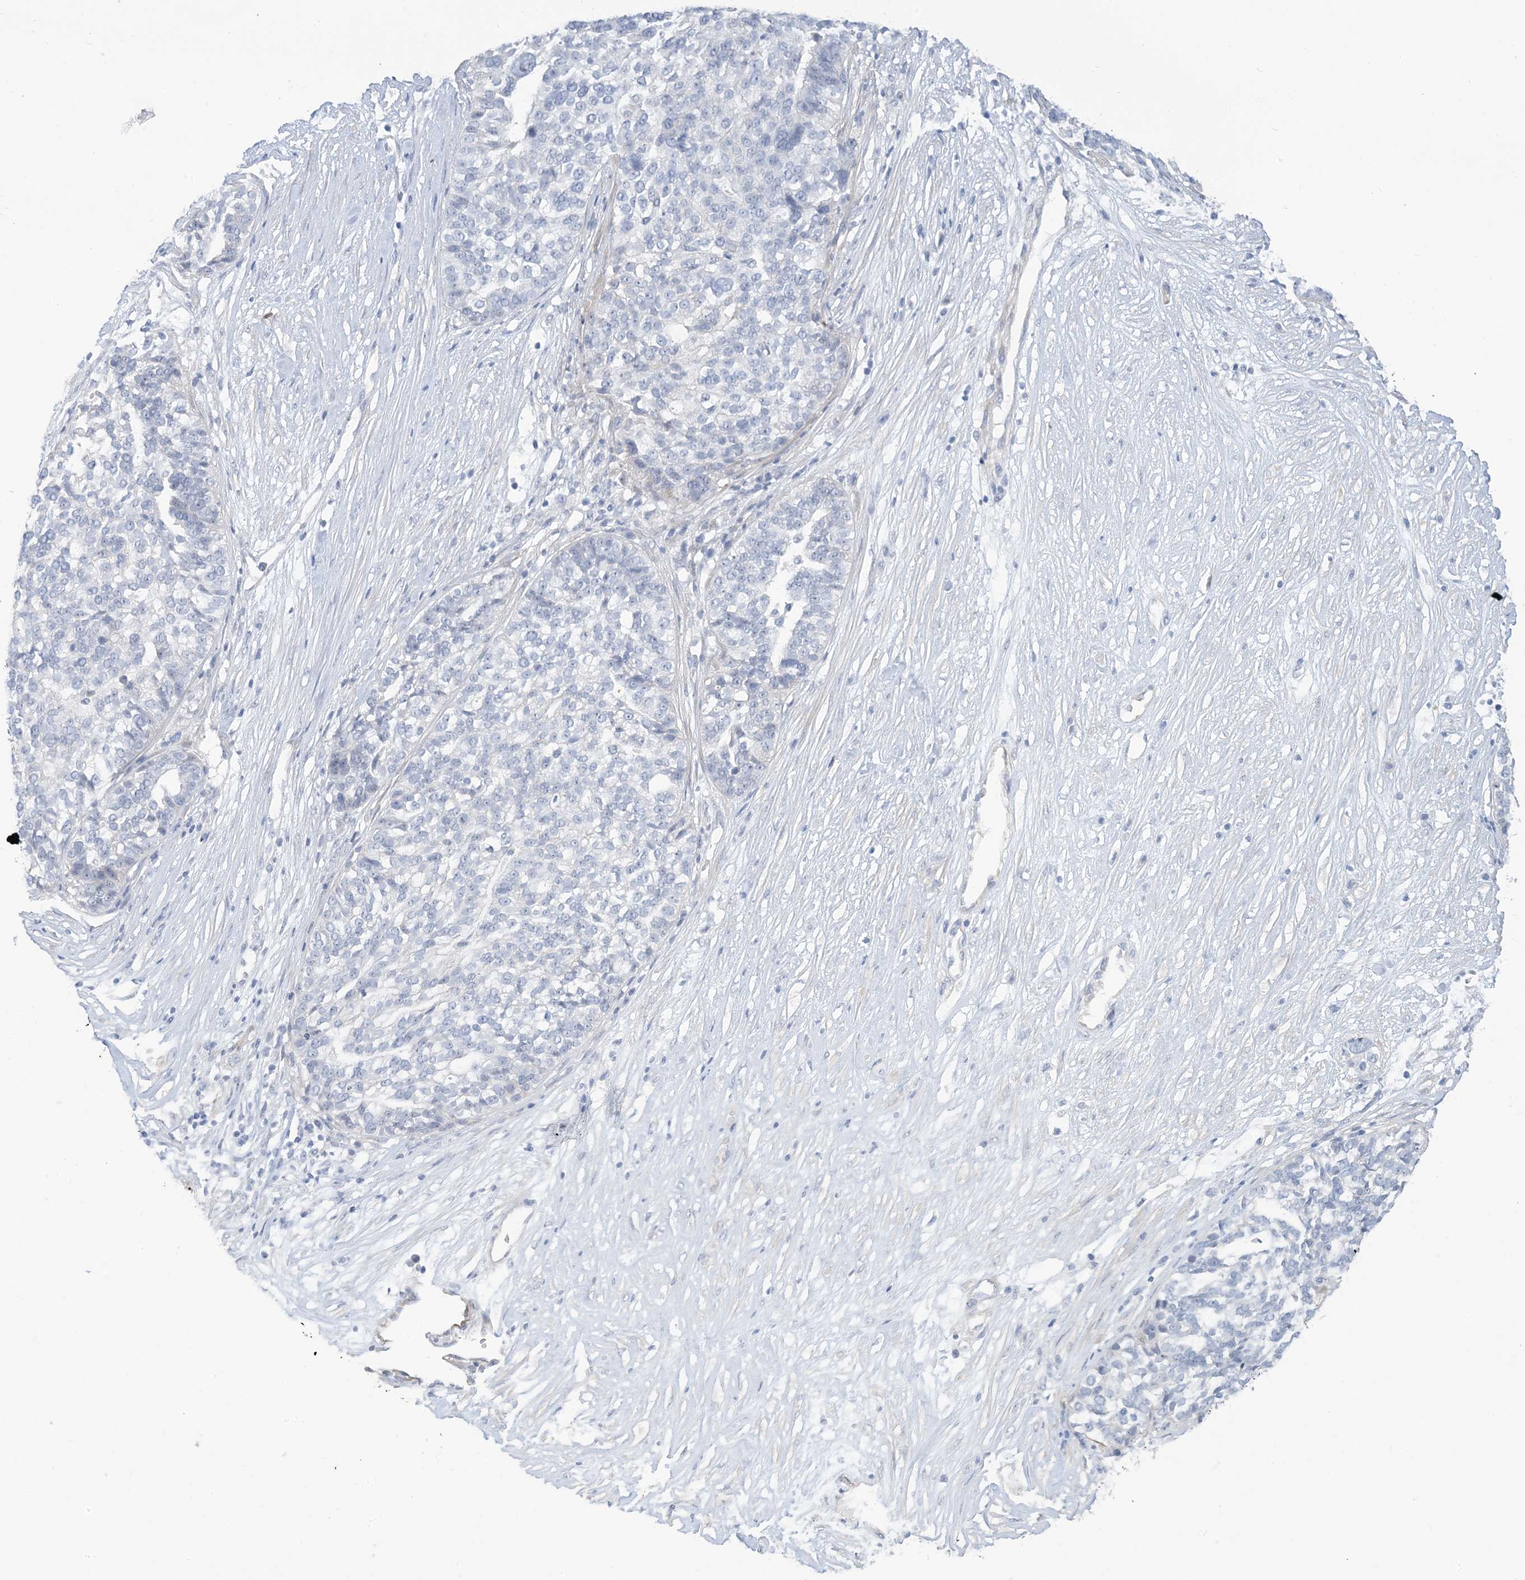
{"staining": {"intensity": "negative", "quantity": "none", "location": "none"}, "tissue": "ovarian cancer", "cell_type": "Tumor cells", "image_type": "cancer", "snomed": [{"axis": "morphology", "description": "Cystadenocarcinoma, serous, NOS"}, {"axis": "topography", "description": "Ovary"}], "caption": "This is an immunohistochemistry histopathology image of ovarian cancer (serous cystadenocarcinoma). There is no expression in tumor cells.", "gene": "IL36B", "patient": {"sex": "female", "age": 59}}